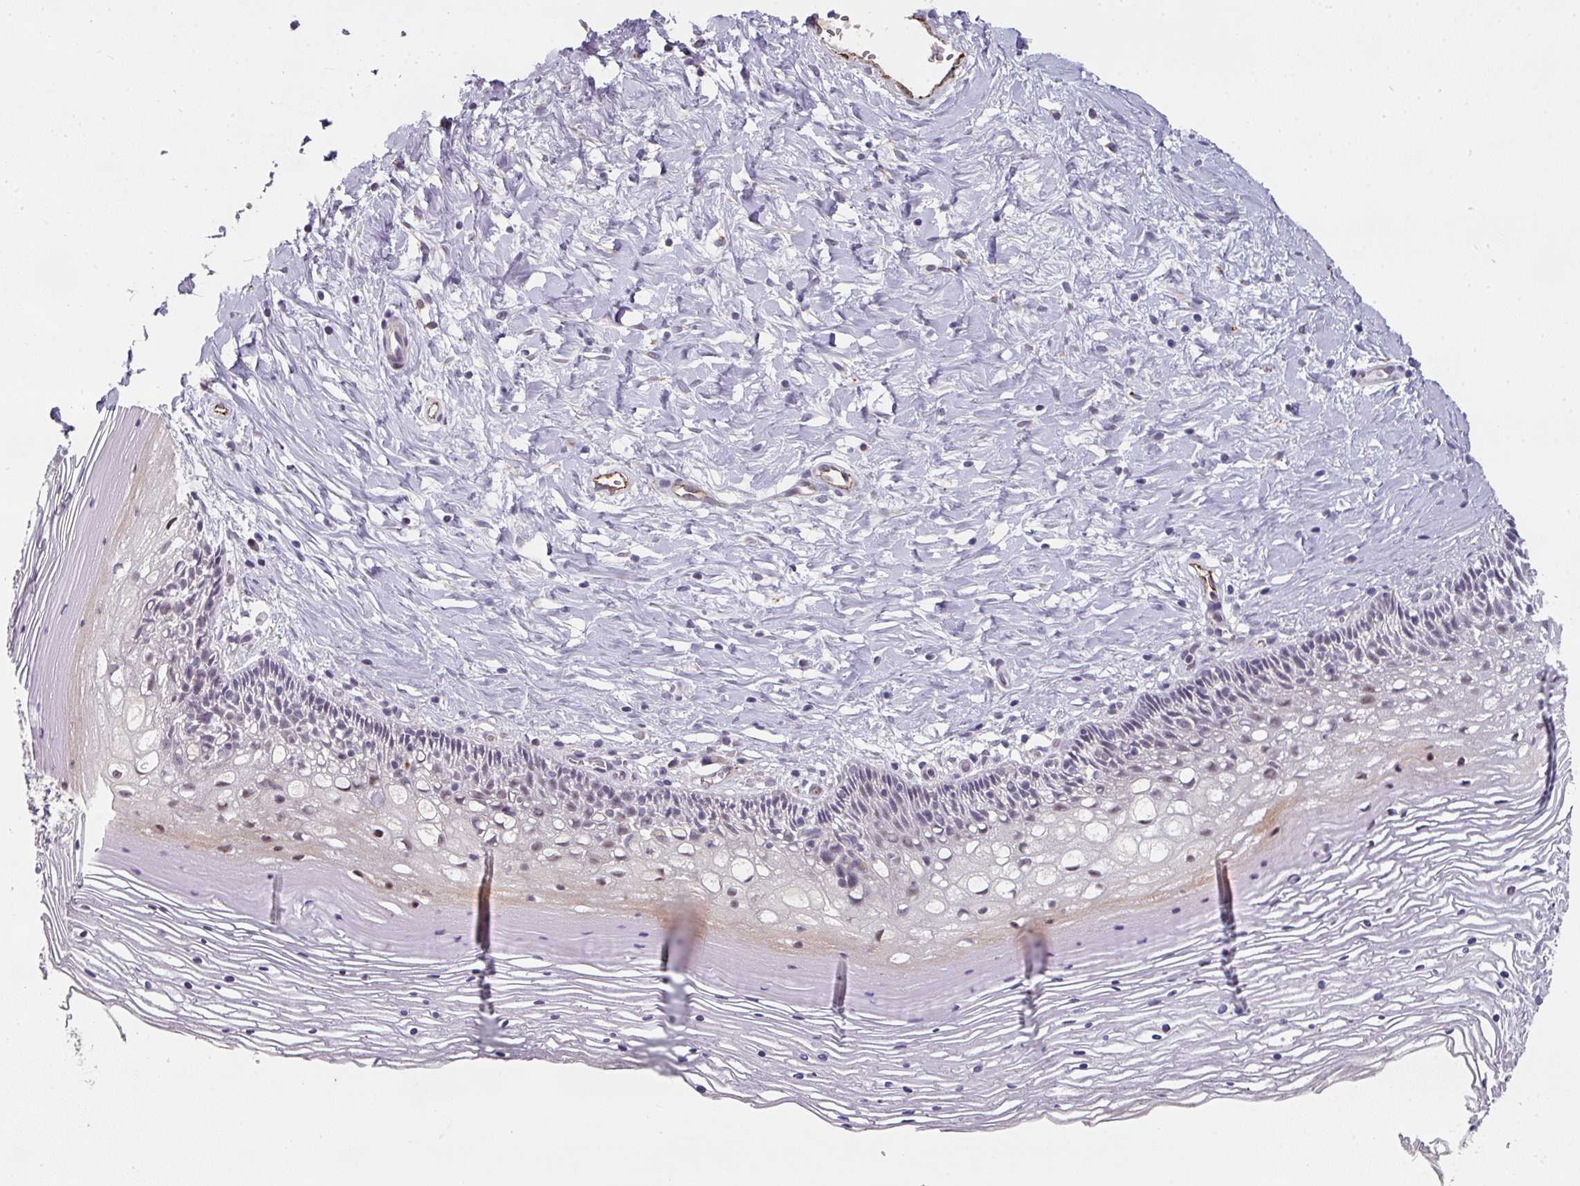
{"staining": {"intensity": "weak", "quantity": "<25%", "location": "nuclear"}, "tissue": "cervix", "cell_type": "Glandular cells", "image_type": "normal", "snomed": [{"axis": "morphology", "description": "Normal tissue, NOS"}, {"axis": "topography", "description": "Cervix"}], "caption": "A high-resolution histopathology image shows immunohistochemistry (IHC) staining of benign cervix, which demonstrates no significant positivity in glandular cells.", "gene": "SIDT2", "patient": {"sex": "female", "age": 36}}